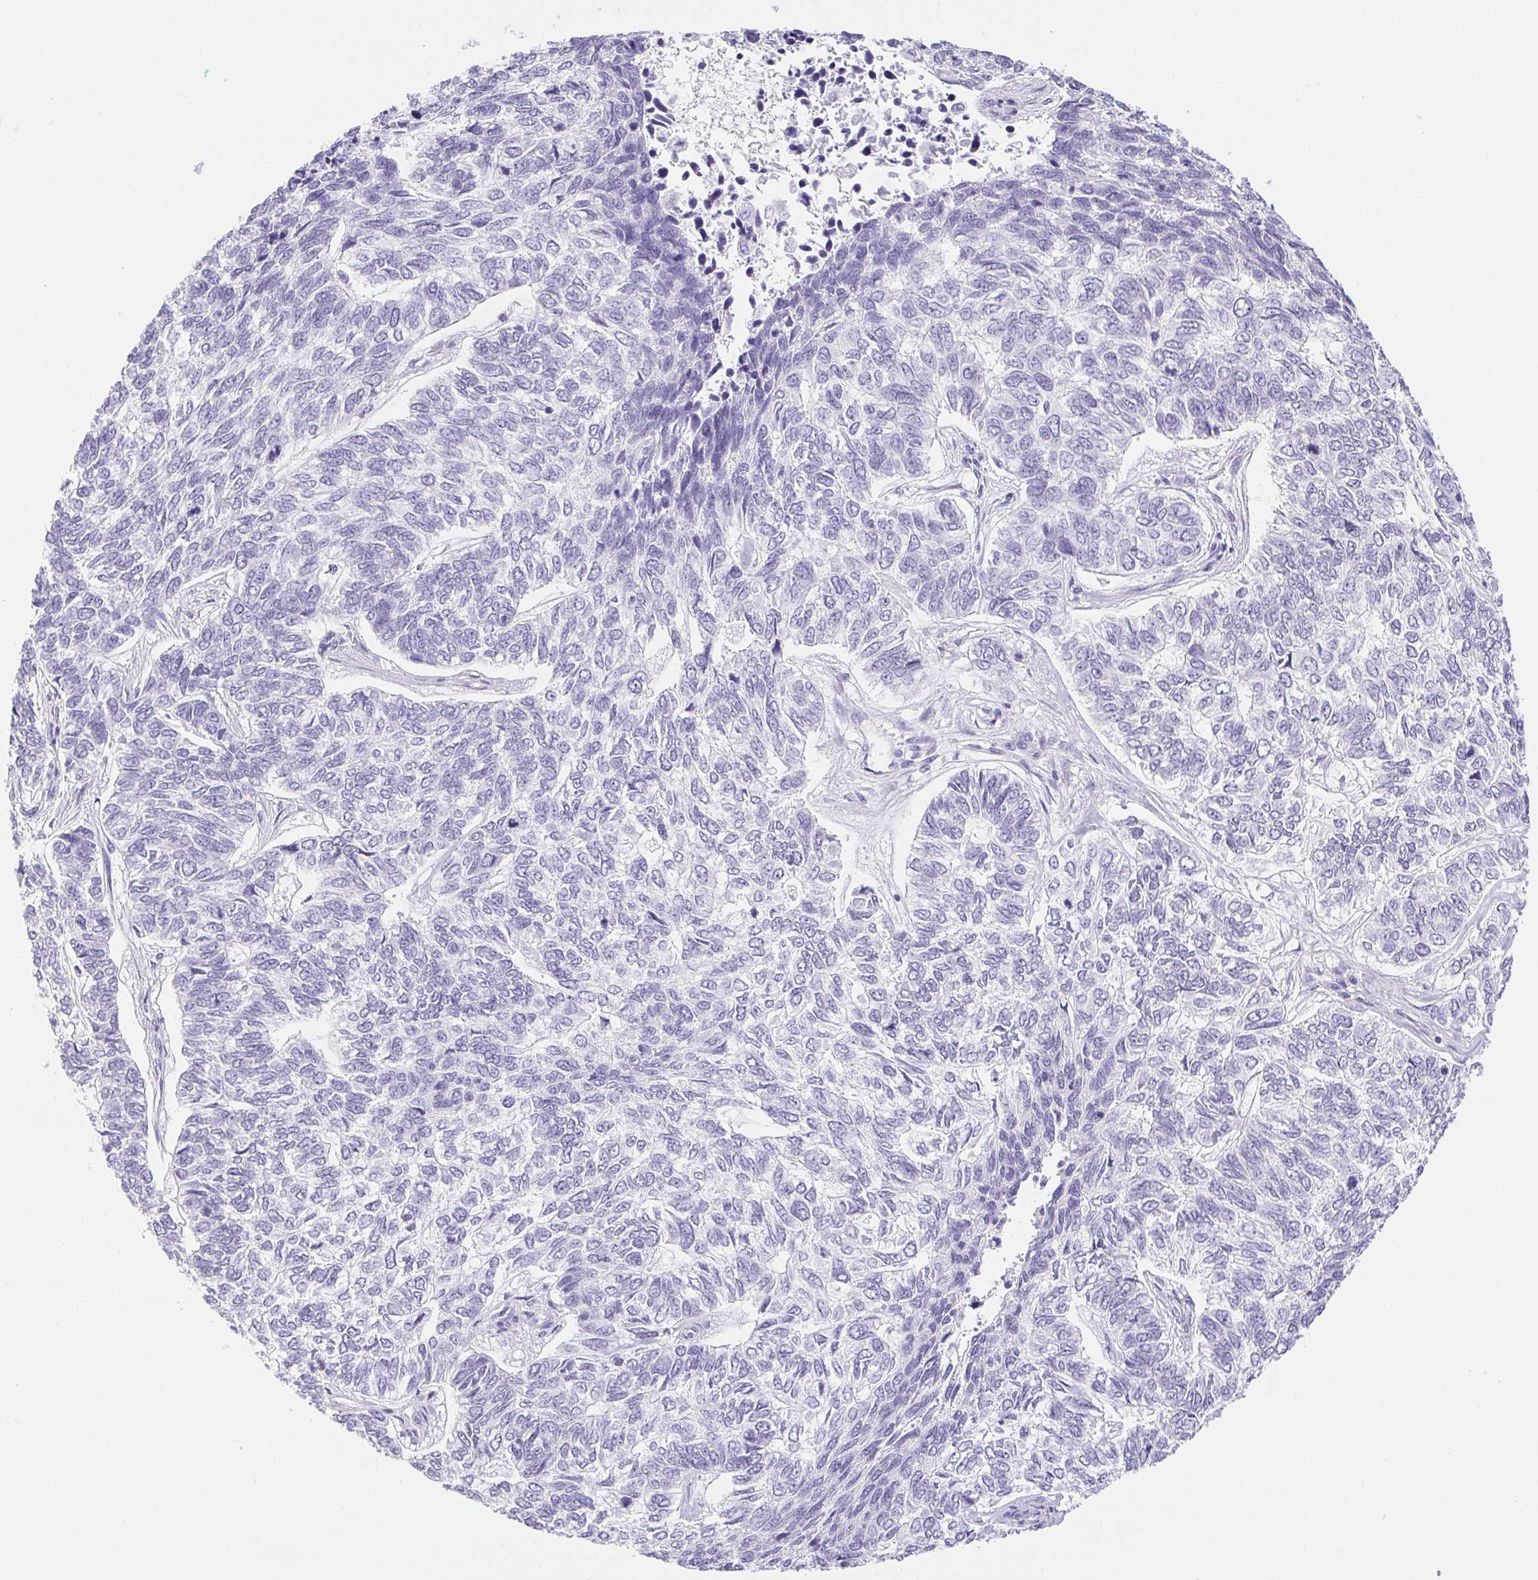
{"staining": {"intensity": "negative", "quantity": "none", "location": "none"}, "tissue": "skin cancer", "cell_type": "Tumor cells", "image_type": "cancer", "snomed": [{"axis": "morphology", "description": "Basal cell carcinoma"}, {"axis": "topography", "description": "Skin"}], "caption": "Immunohistochemical staining of human skin cancer reveals no significant expression in tumor cells.", "gene": "HLA-G", "patient": {"sex": "female", "age": 65}}